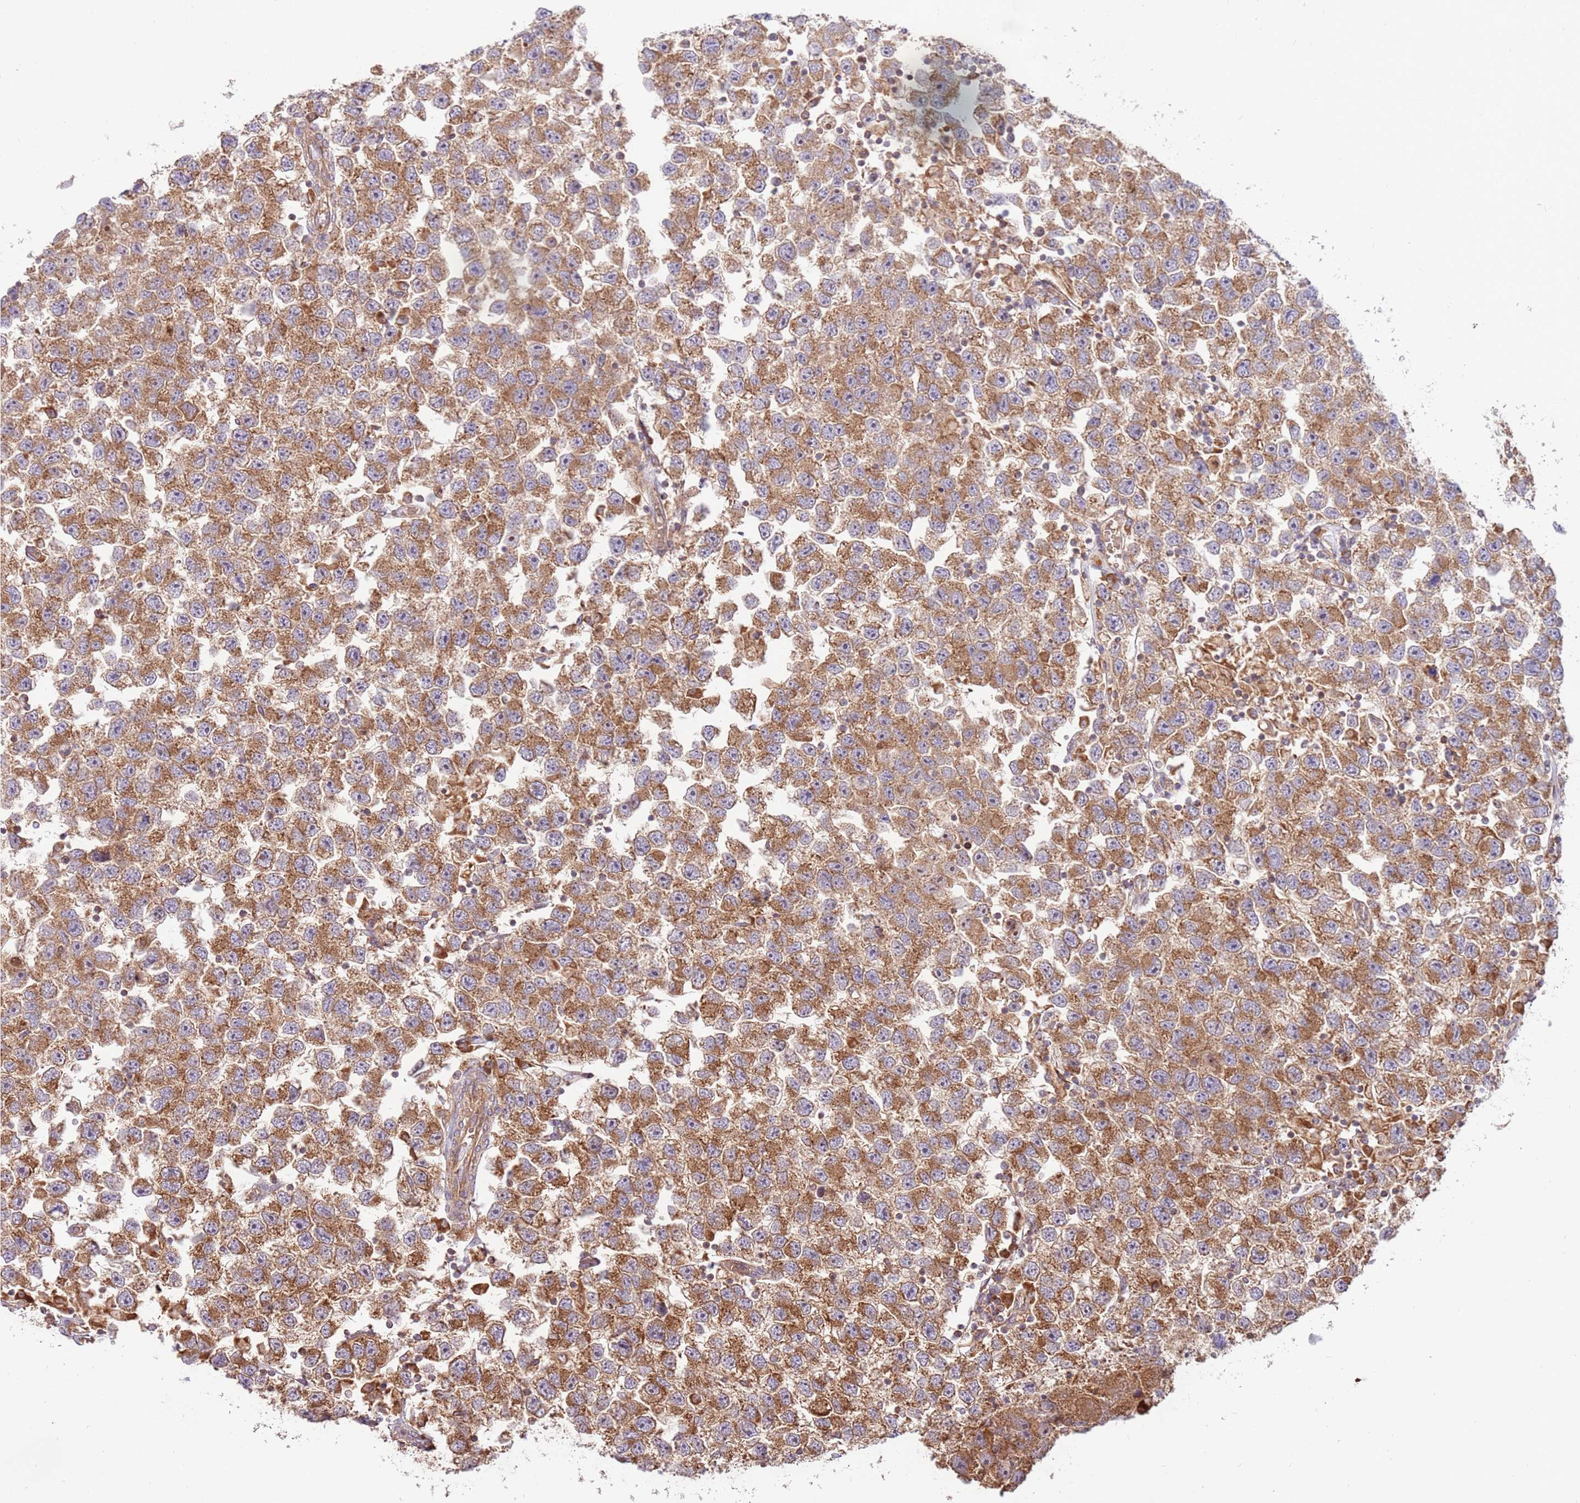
{"staining": {"intensity": "moderate", "quantity": ">75%", "location": "cytoplasmic/membranous"}, "tissue": "testis cancer", "cell_type": "Tumor cells", "image_type": "cancer", "snomed": [{"axis": "morphology", "description": "Seminoma, NOS"}, {"axis": "topography", "description": "Testis"}], "caption": "Immunohistochemical staining of testis cancer (seminoma) demonstrates medium levels of moderate cytoplasmic/membranous protein positivity in approximately >75% of tumor cells.", "gene": "SLC44A5", "patient": {"sex": "male", "age": 26}}